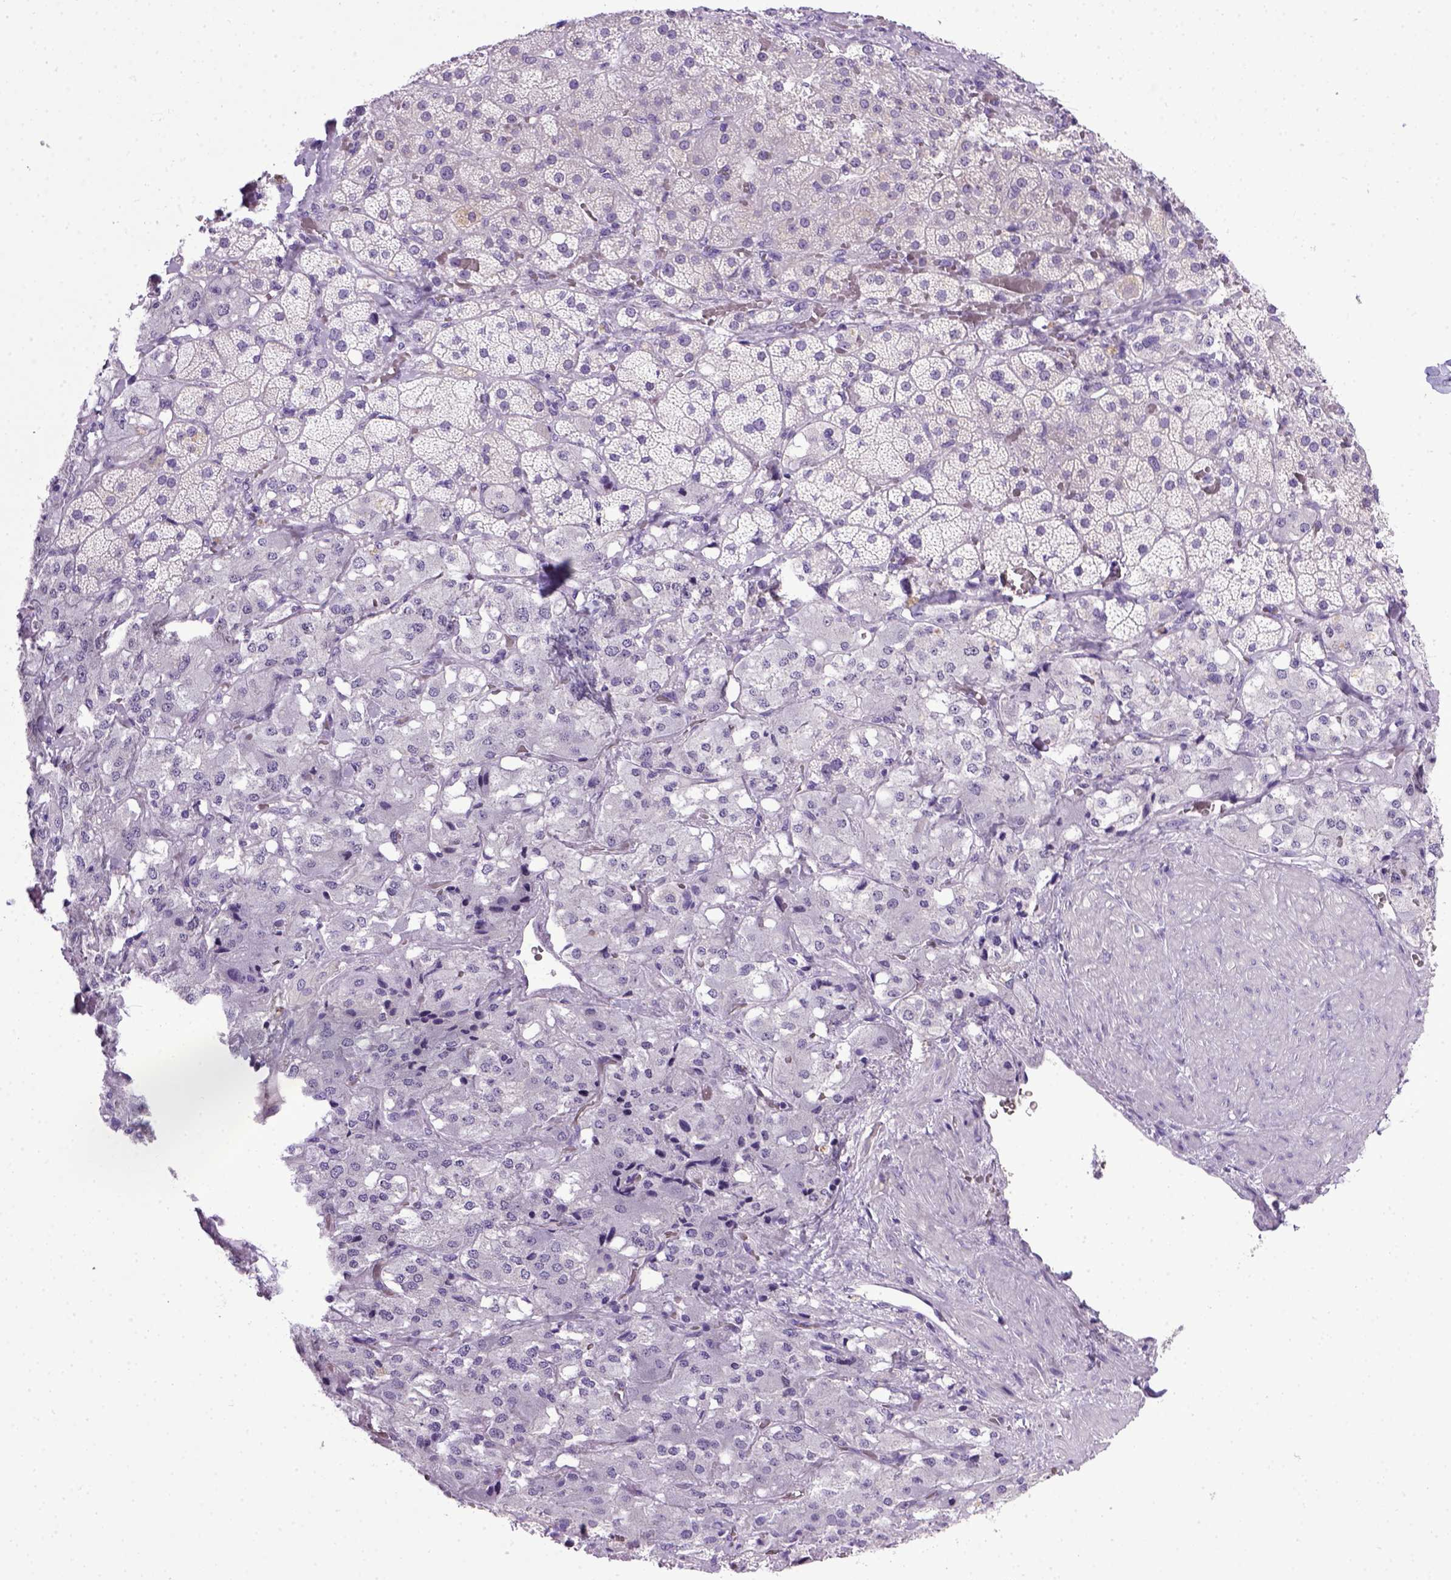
{"staining": {"intensity": "negative", "quantity": "none", "location": "none"}, "tissue": "adrenal gland", "cell_type": "Glandular cells", "image_type": "normal", "snomed": [{"axis": "morphology", "description": "Normal tissue, NOS"}, {"axis": "topography", "description": "Adrenal gland"}], "caption": "Glandular cells show no significant staining in unremarkable adrenal gland. (Stains: DAB (3,3'-diaminobenzidine) immunohistochemistry with hematoxylin counter stain, Microscopy: brightfield microscopy at high magnification).", "gene": "CDH1", "patient": {"sex": "male", "age": 57}}